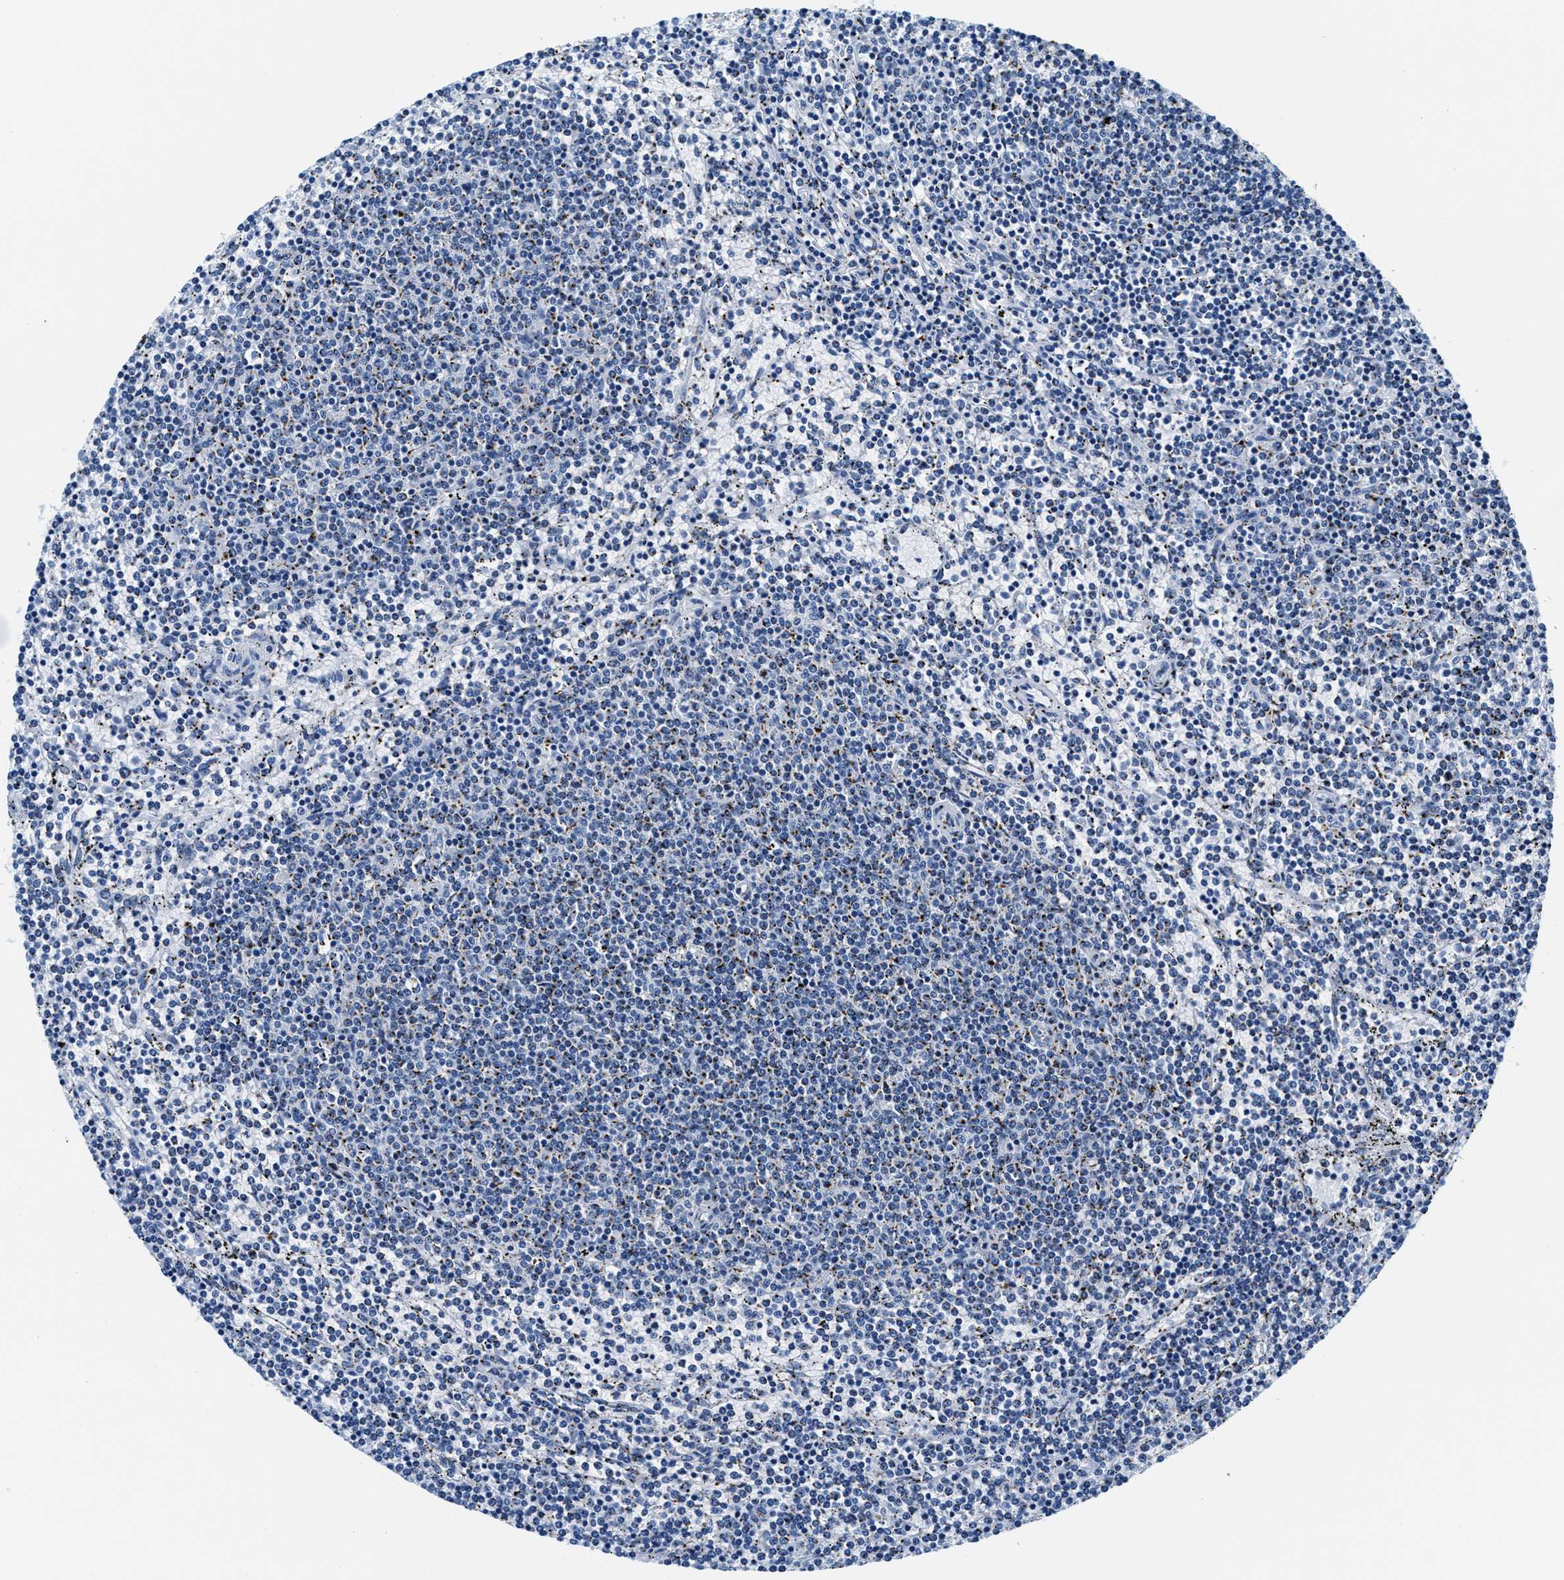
{"staining": {"intensity": "negative", "quantity": "none", "location": "none"}, "tissue": "lymphoma", "cell_type": "Tumor cells", "image_type": "cancer", "snomed": [{"axis": "morphology", "description": "Malignant lymphoma, non-Hodgkin's type, Low grade"}, {"axis": "topography", "description": "Spleen"}], "caption": "Low-grade malignant lymphoma, non-Hodgkin's type was stained to show a protein in brown. There is no significant staining in tumor cells.", "gene": "VPS53", "patient": {"sex": "female", "age": 50}}